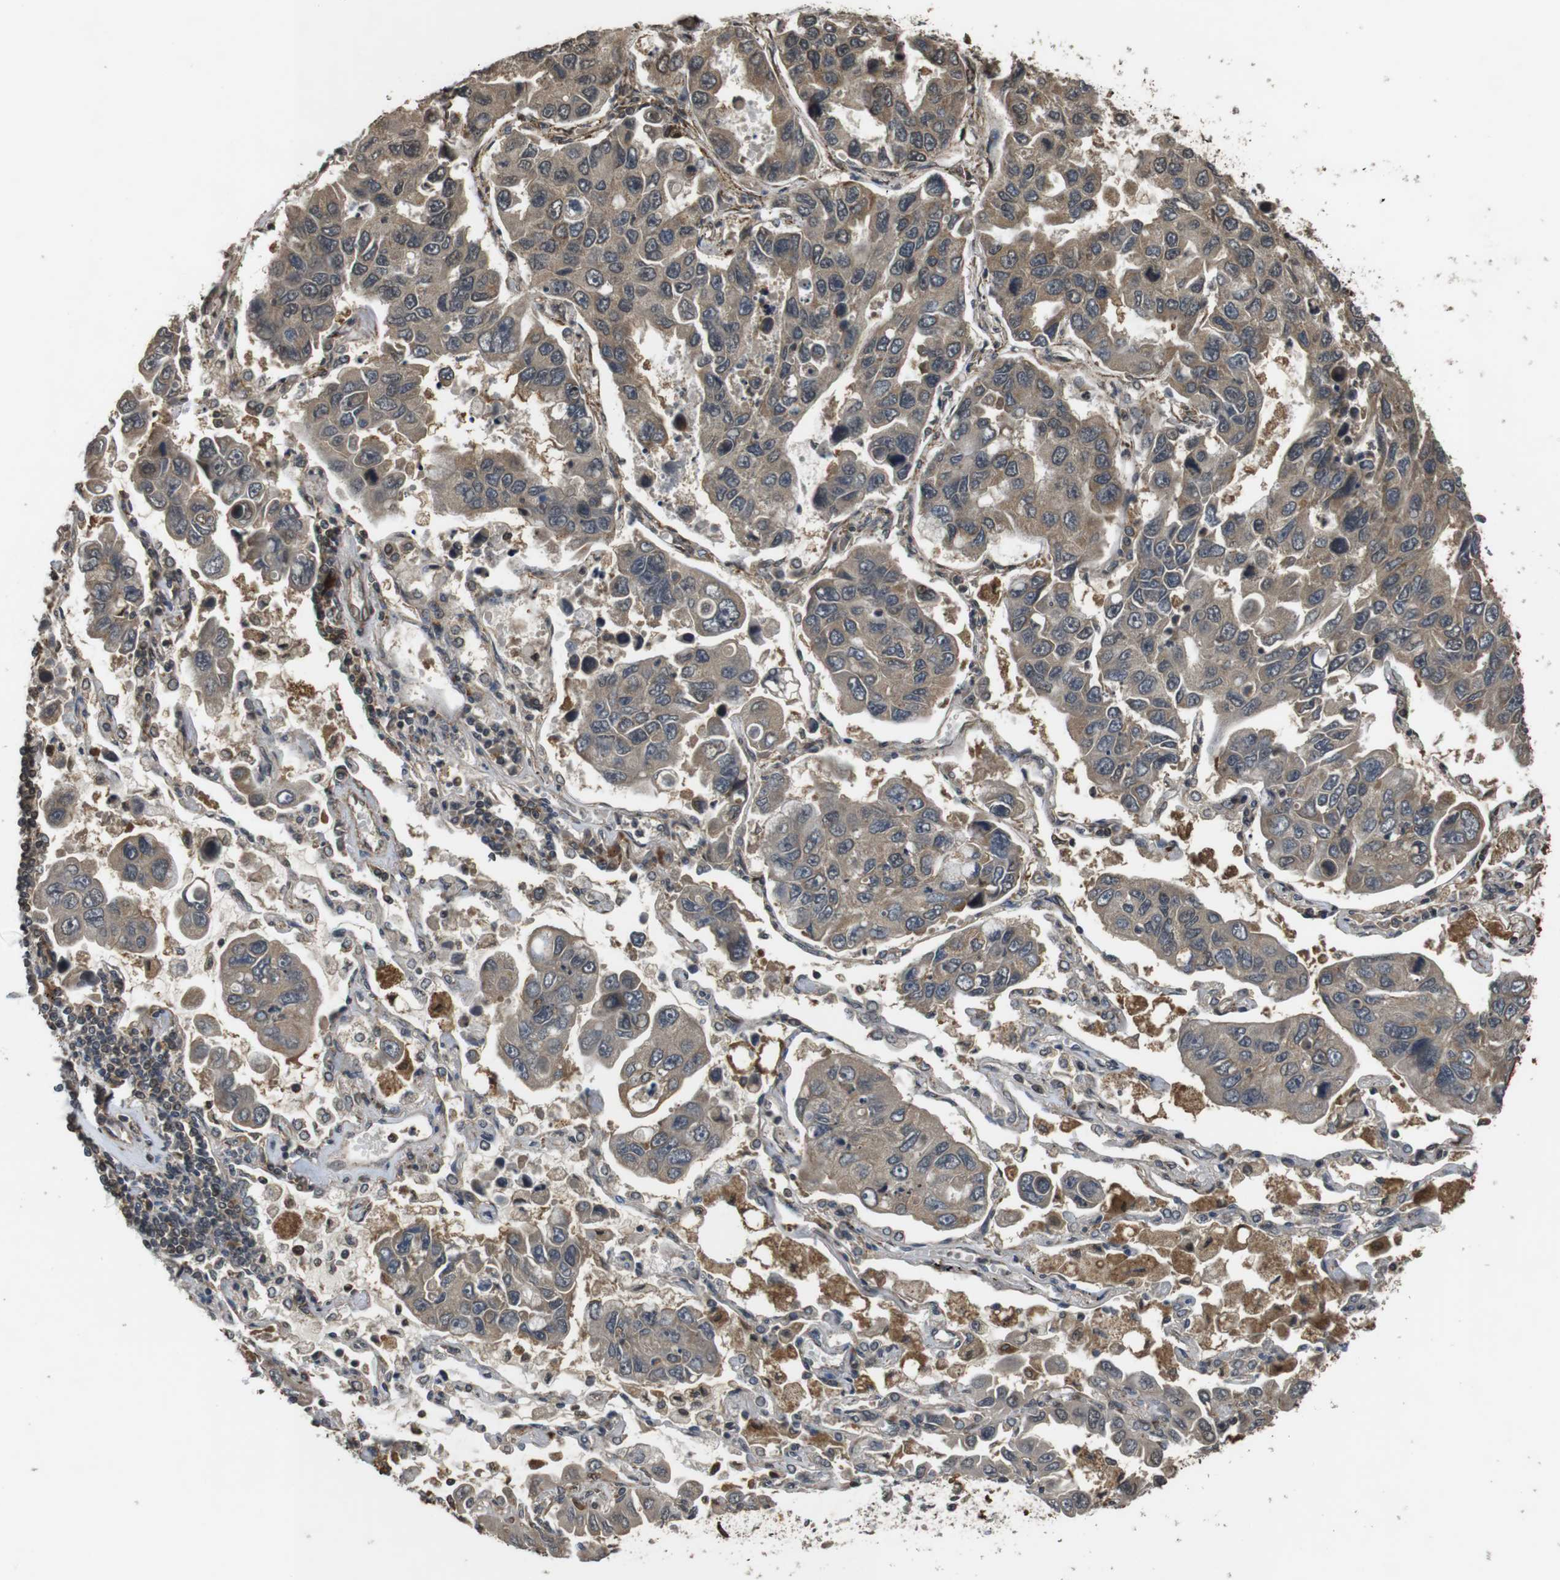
{"staining": {"intensity": "weak", "quantity": ">75%", "location": "cytoplasmic/membranous"}, "tissue": "lung cancer", "cell_type": "Tumor cells", "image_type": "cancer", "snomed": [{"axis": "morphology", "description": "Adenocarcinoma, NOS"}, {"axis": "topography", "description": "Lung"}], "caption": "This is a histology image of immunohistochemistry staining of lung cancer (adenocarcinoma), which shows weak positivity in the cytoplasmic/membranous of tumor cells.", "gene": "FZD10", "patient": {"sex": "male", "age": 64}}